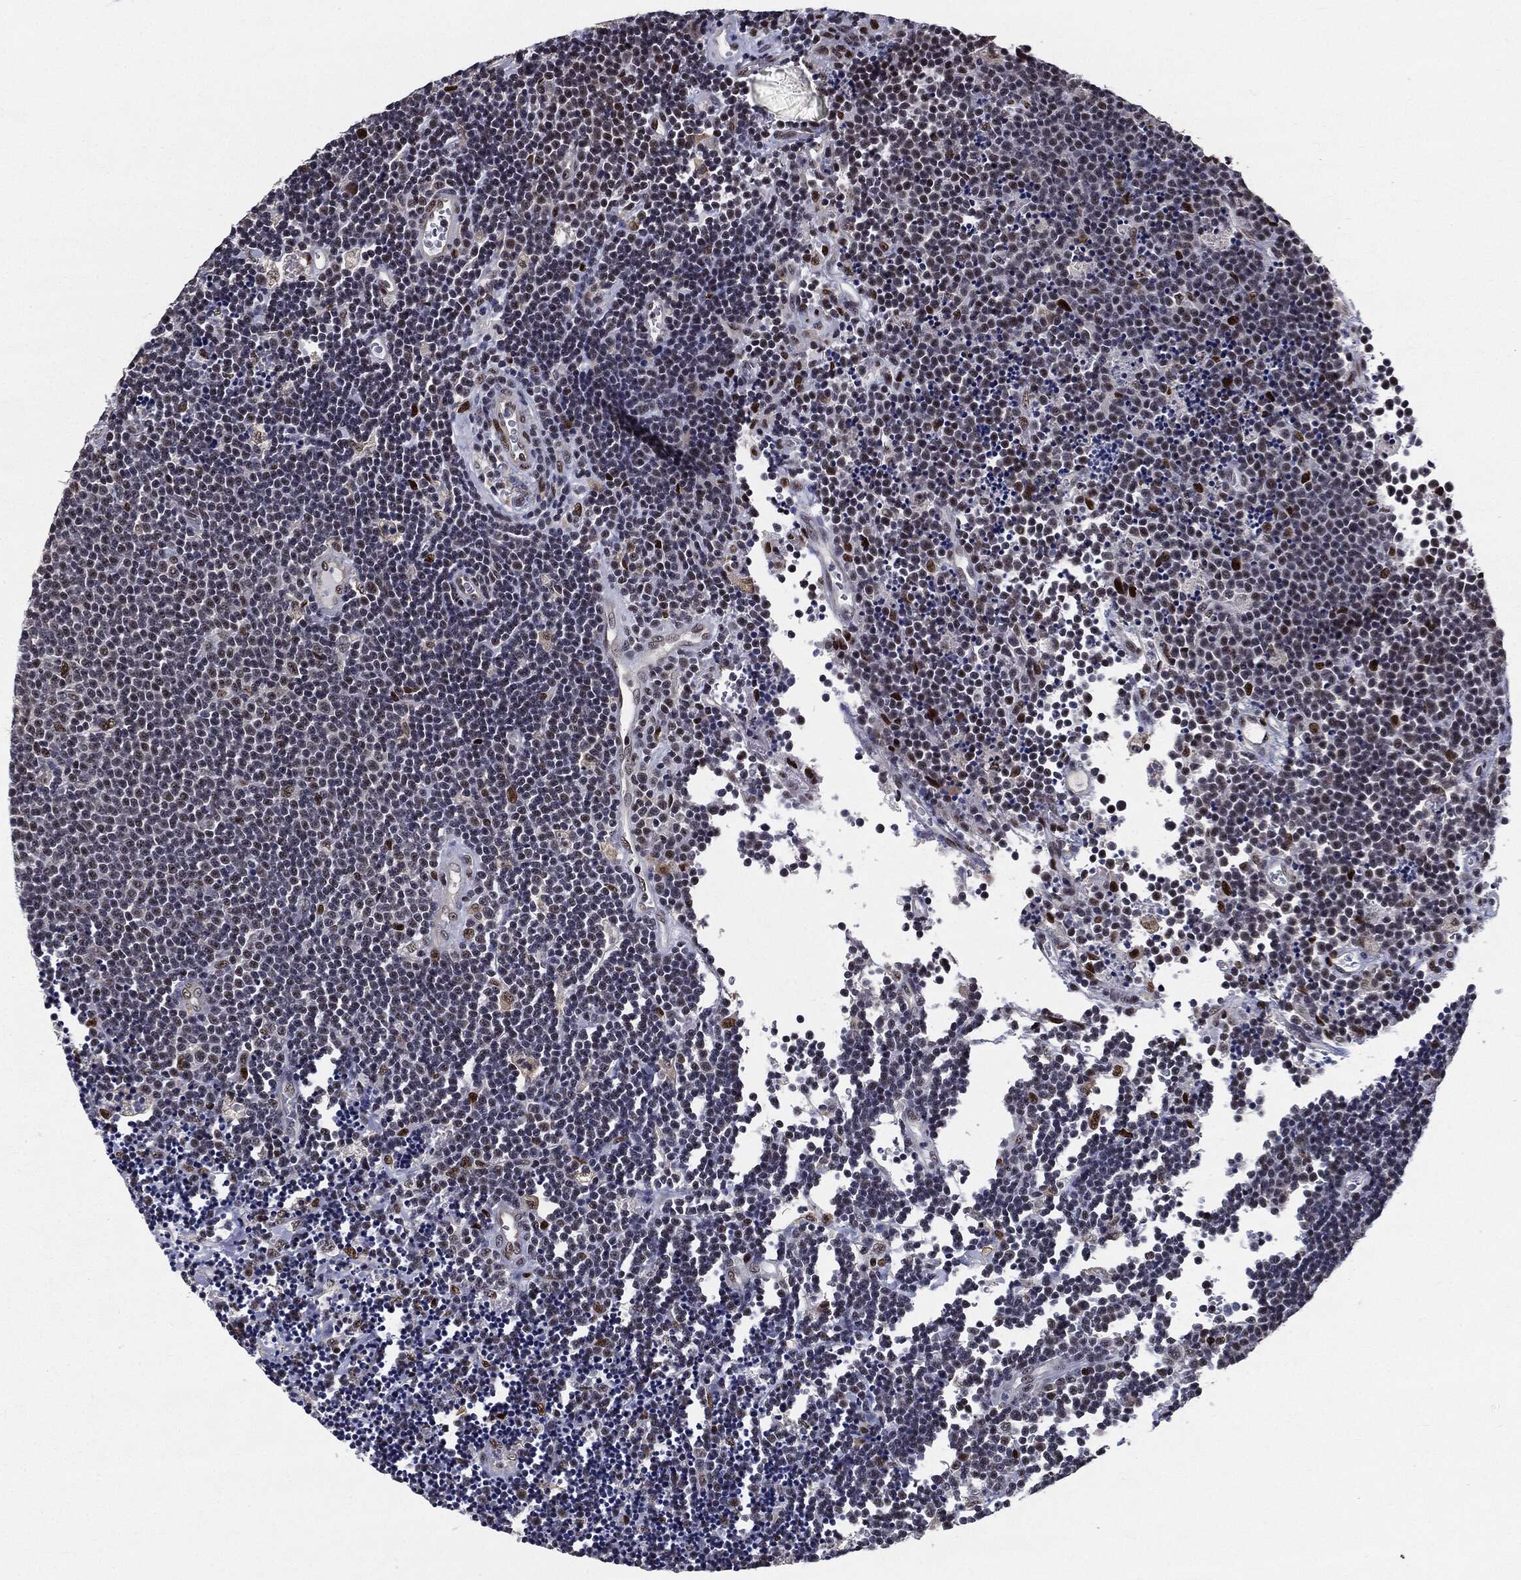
{"staining": {"intensity": "negative", "quantity": "none", "location": "none"}, "tissue": "lymphoma", "cell_type": "Tumor cells", "image_type": "cancer", "snomed": [{"axis": "morphology", "description": "Malignant lymphoma, non-Hodgkin's type, Low grade"}, {"axis": "topography", "description": "Brain"}], "caption": "Lymphoma stained for a protein using IHC reveals no staining tumor cells.", "gene": "JUN", "patient": {"sex": "female", "age": 66}}